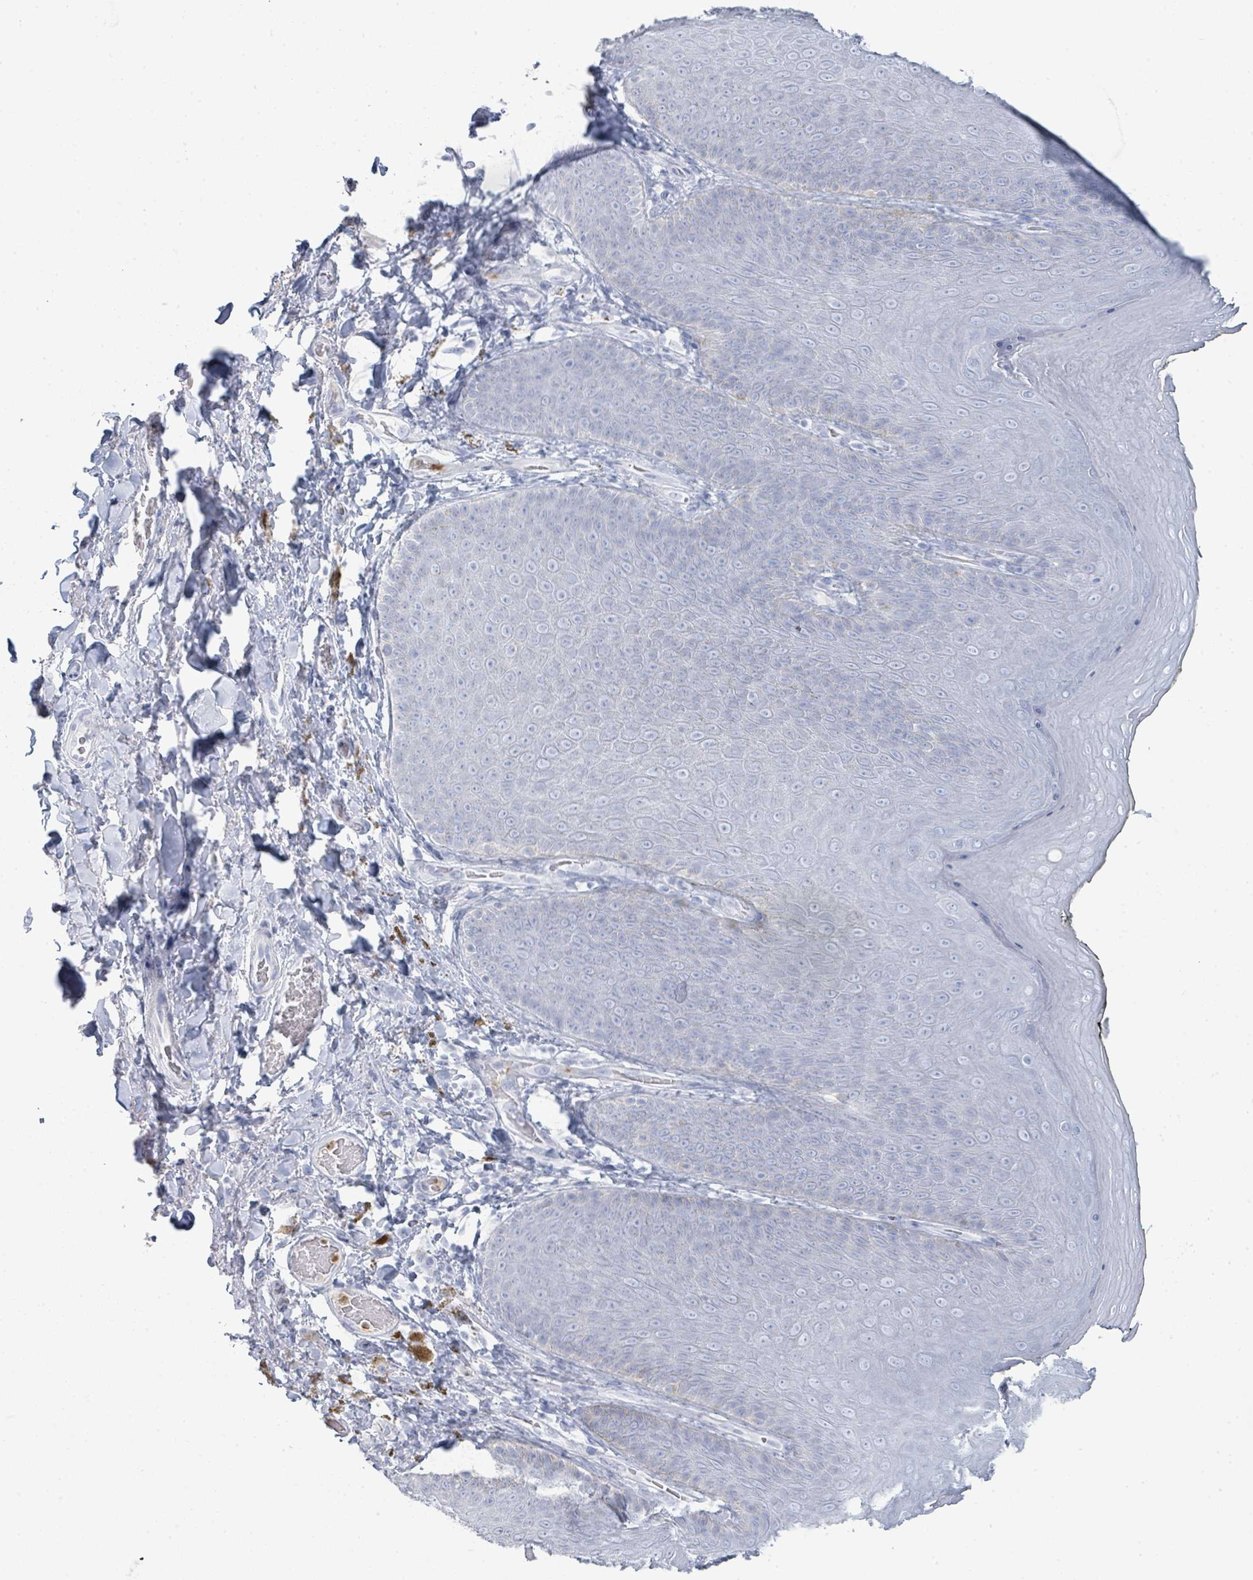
{"staining": {"intensity": "negative", "quantity": "none", "location": "none"}, "tissue": "skin", "cell_type": "Epidermal cells", "image_type": "normal", "snomed": [{"axis": "morphology", "description": "Normal tissue, NOS"}, {"axis": "topography", "description": "Anal"}, {"axis": "topography", "description": "Peripheral nerve tissue"}], "caption": "The micrograph demonstrates no staining of epidermal cells in normal skin.", "gene": "DEFA4", "patient": {"sex": "male", "age": 53}}